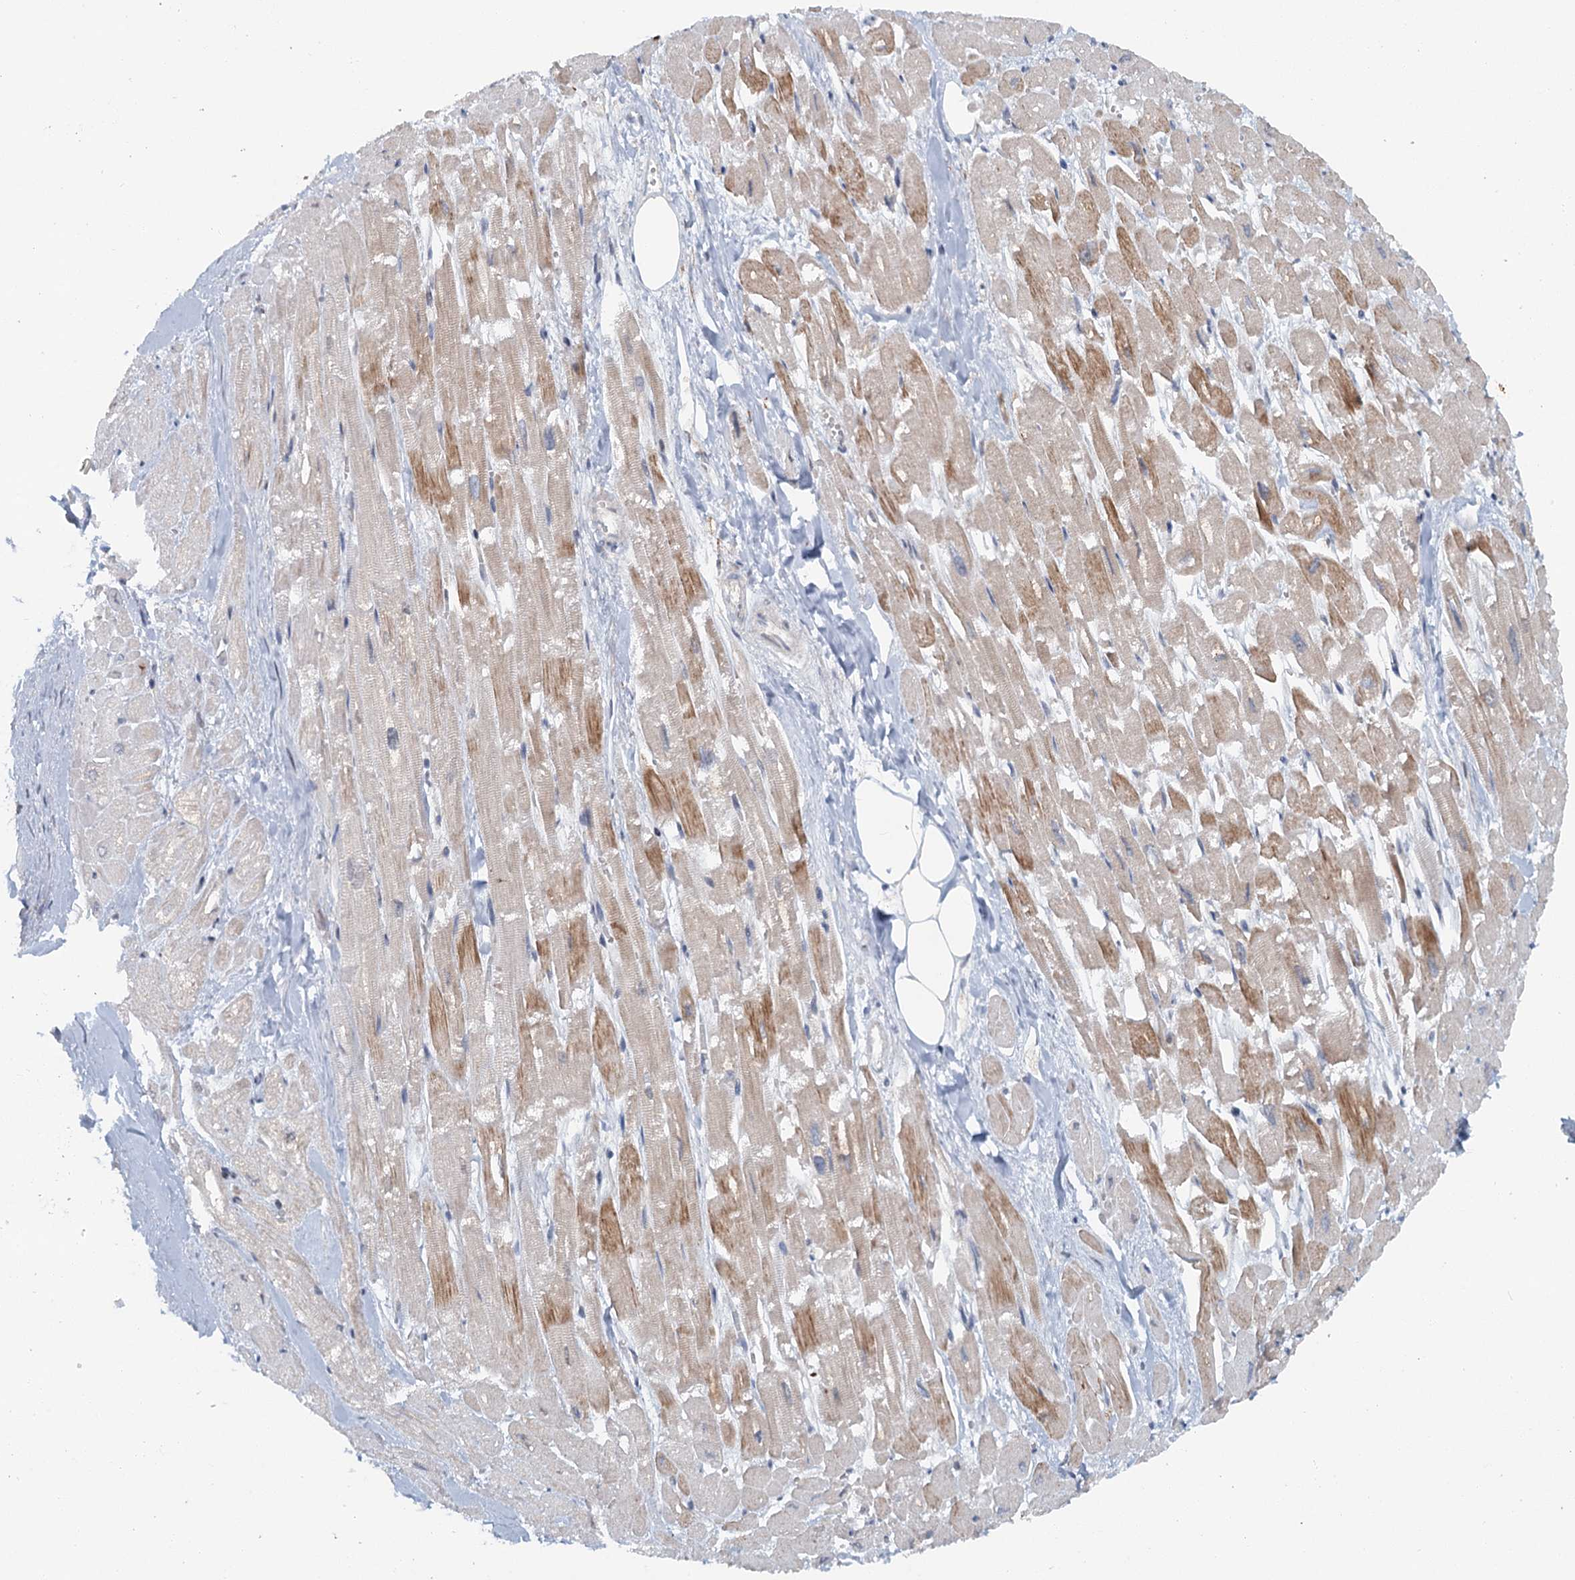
{"staining": {"intensity": "moderate", "quantity": "25%-75%", "location": "cytoplasmic/membranous"}, "tissue": "heart muscle", "cell_type": "Cardiomyocytes", "image_type": "normal", "snomed": [{"axis": "morphology", "description": "Normal tissue, NOS"}, {"axis": "topography", "description": "Heart"}], "caption": "A high-resolution image shows immunohistochemistry (IHC) staining of normal heart muscle, which demonstrates moderate cytoplasmic/membranous staining in about 25%-75% of cardiomyocytes.", "gene": "TAS2R42", "patient": {"sex": "male", "age": 54}}